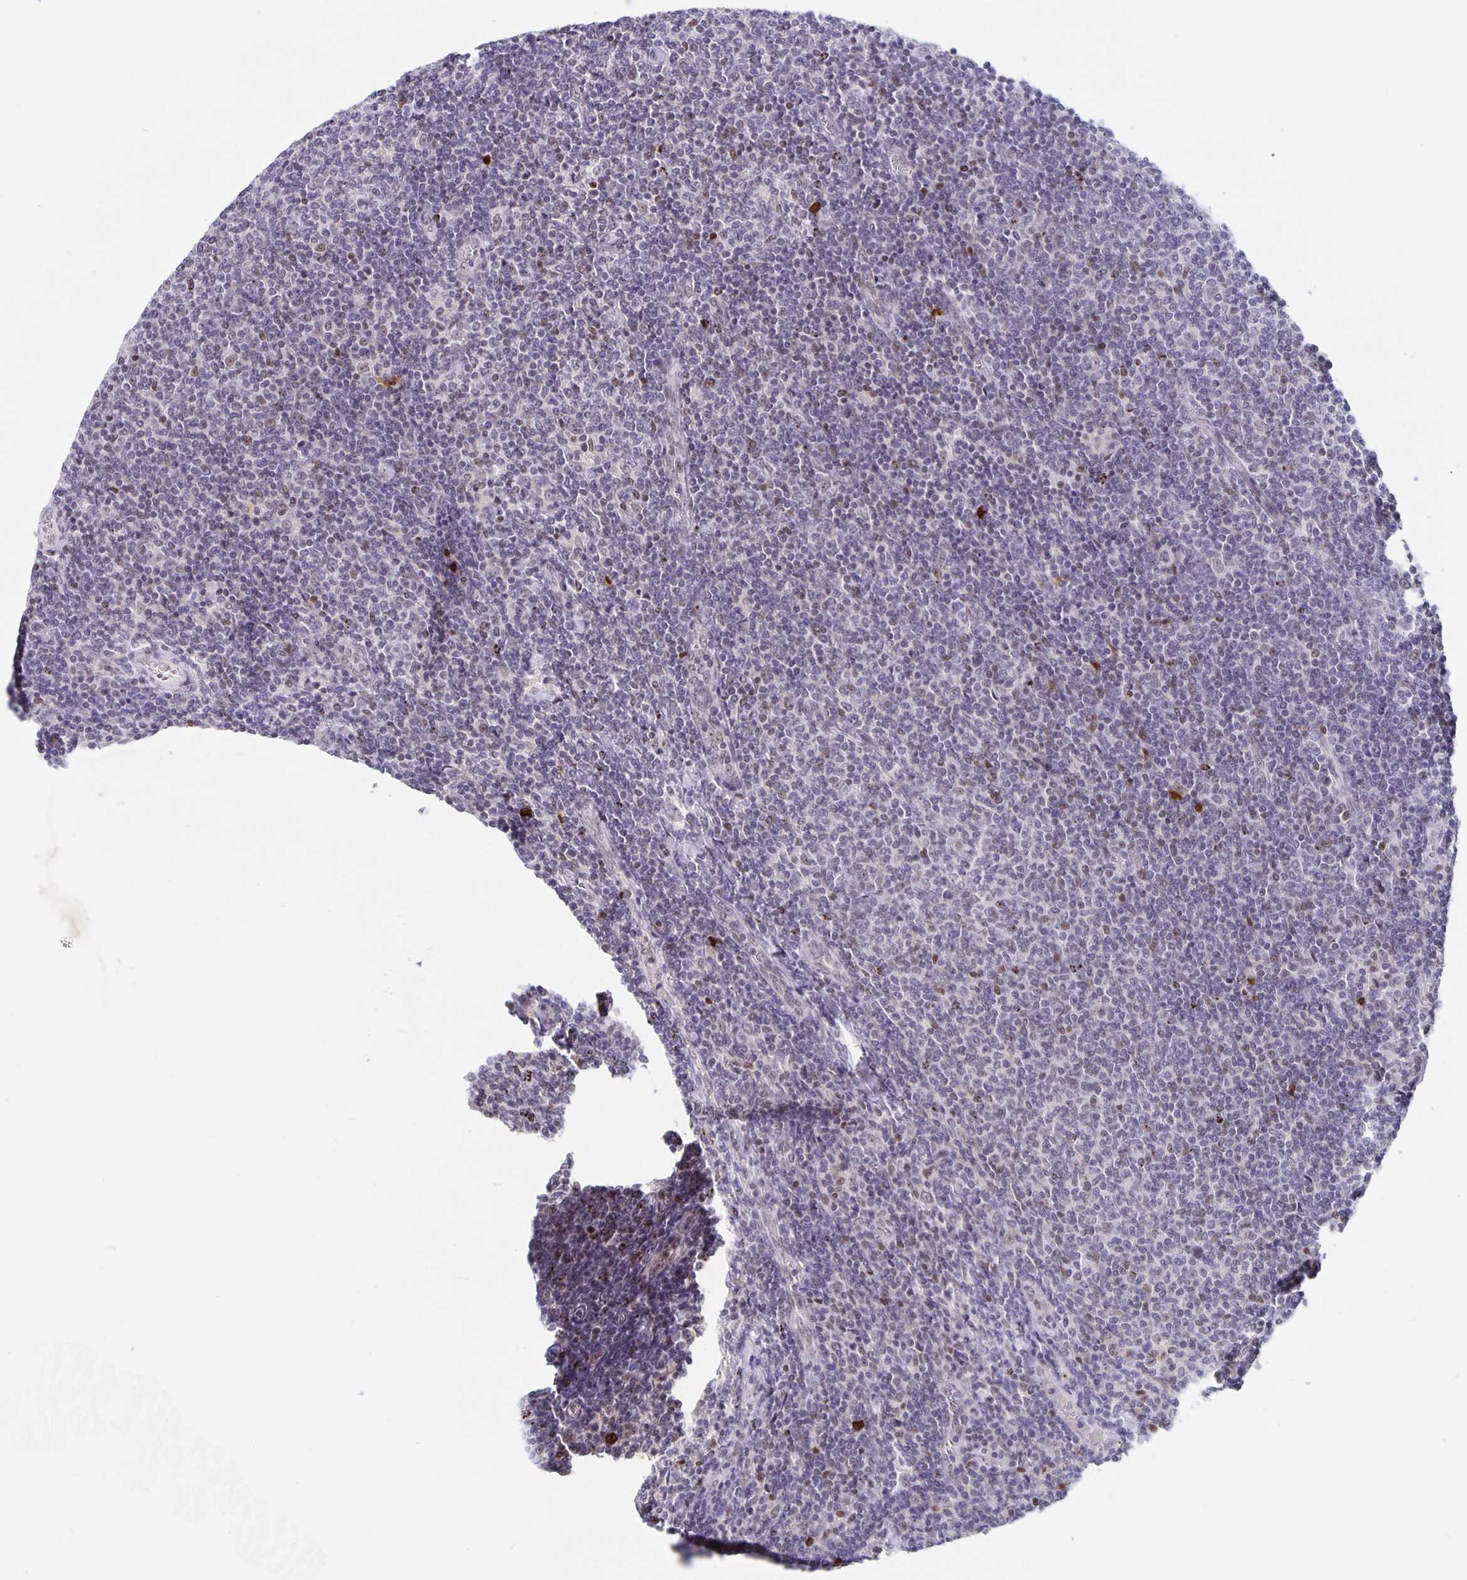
{"staining": {"intensity": "negative", "quantity": "none", "location": "none"}, "tissue": "lymphoma", "cell_type": "Tumor cells", "image_type": "cancer", "snomed": [{"axis": "morphology", "description": "Malignant lymphoma, non-Hodgkin's type, Low grade"}, {"axis": "topography", "description": "Lymph node"}], "caption": "Lymphoma was stained to show a protein in brown. There is no significant expression in tumor cells.", "gene": "ZNF691", "patient": {"sex": "male", "age": 52}}